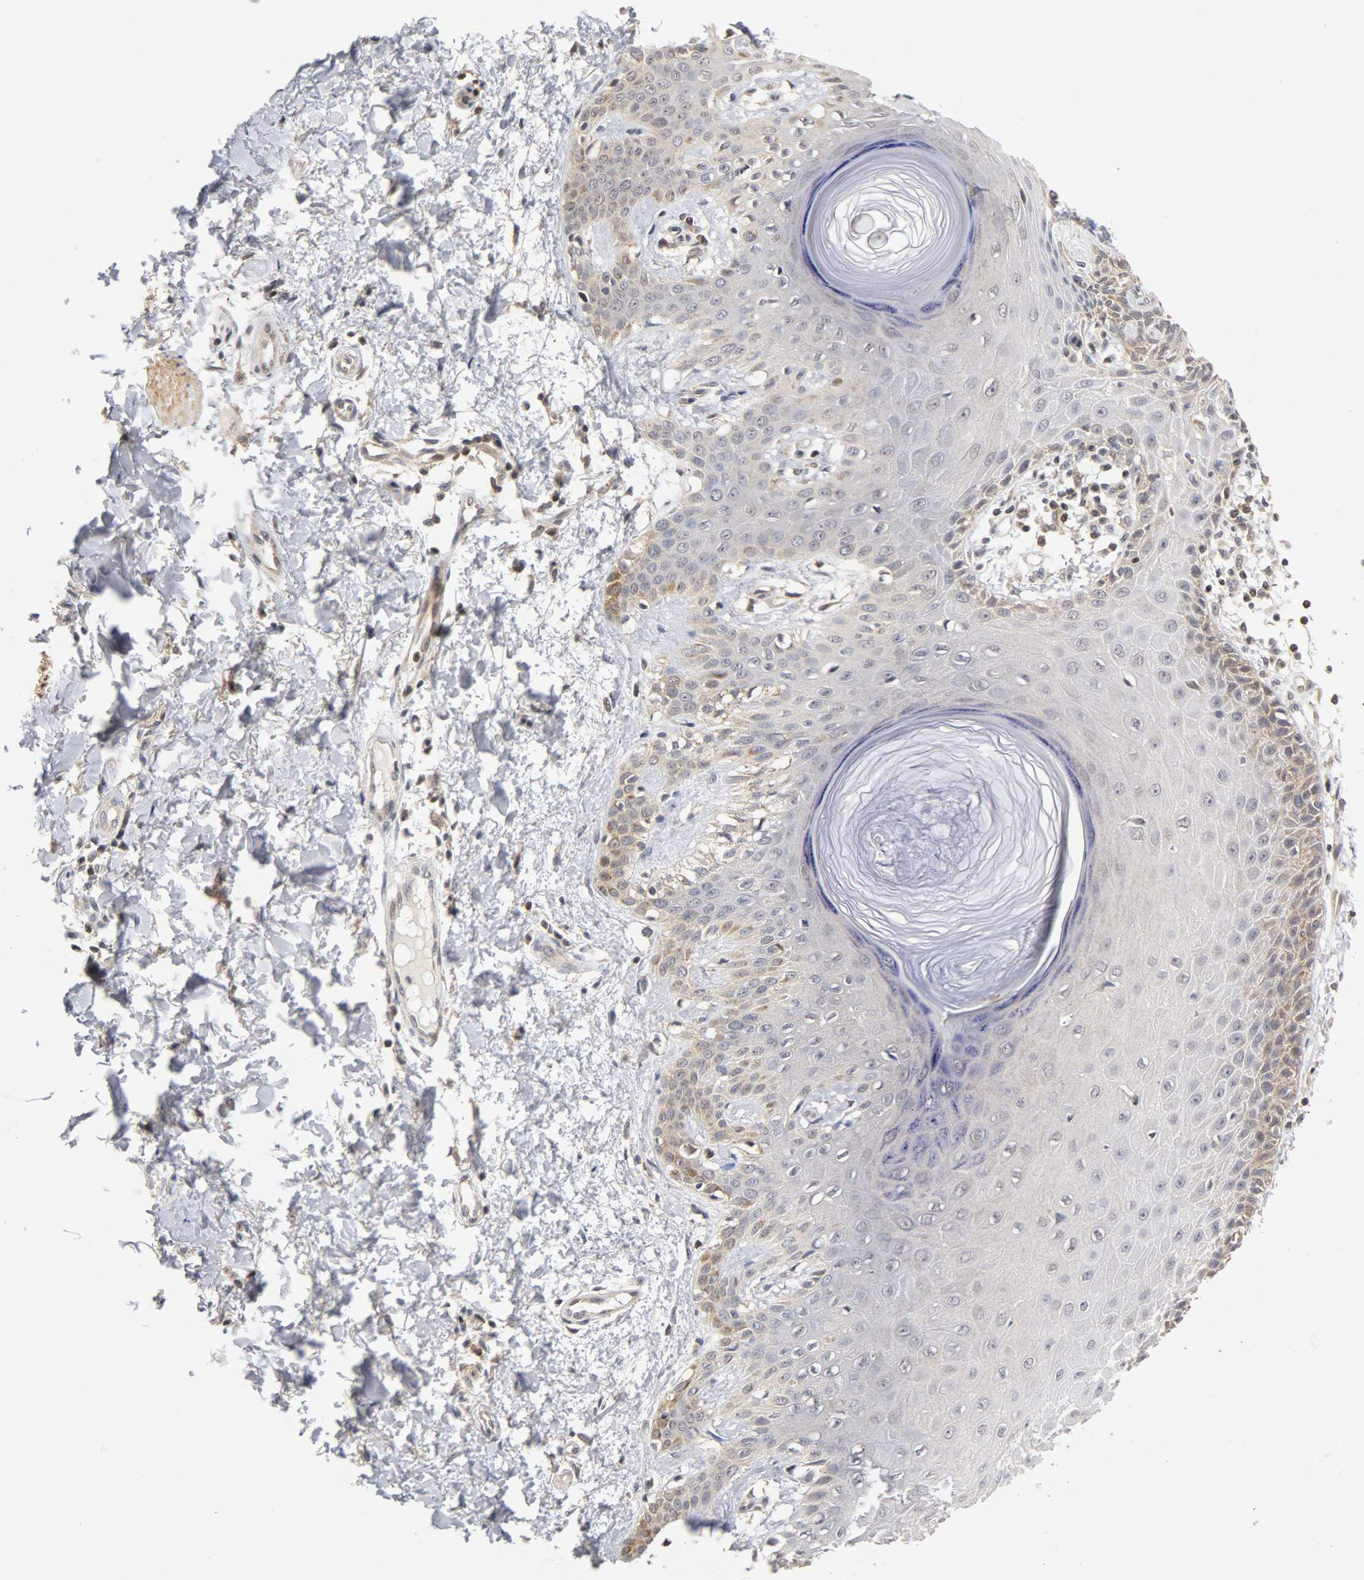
{"staining": {"intensity": "weak", "quantity": ">75%", "location": "cytoplasmic/membranous,nuclear"}, "tissue": "skin cancer", "cell_type": "Tumor cells", "image_type": "cancer", "snomed": [{"axis": "morphology", "description": "Basal cell carcinoma"}, {"axis": "topography", "description": "Skin"}], "caption": "Skin cancer (basal cell carcinoma) stained with immunohistochemistry (IHC) exhibits weak cytoplasmic/membranous and nuclear staining in approximately >75% of tumor cells.", "gene": "UBE2M", "patient": {"sex": "male", "age": 67}}